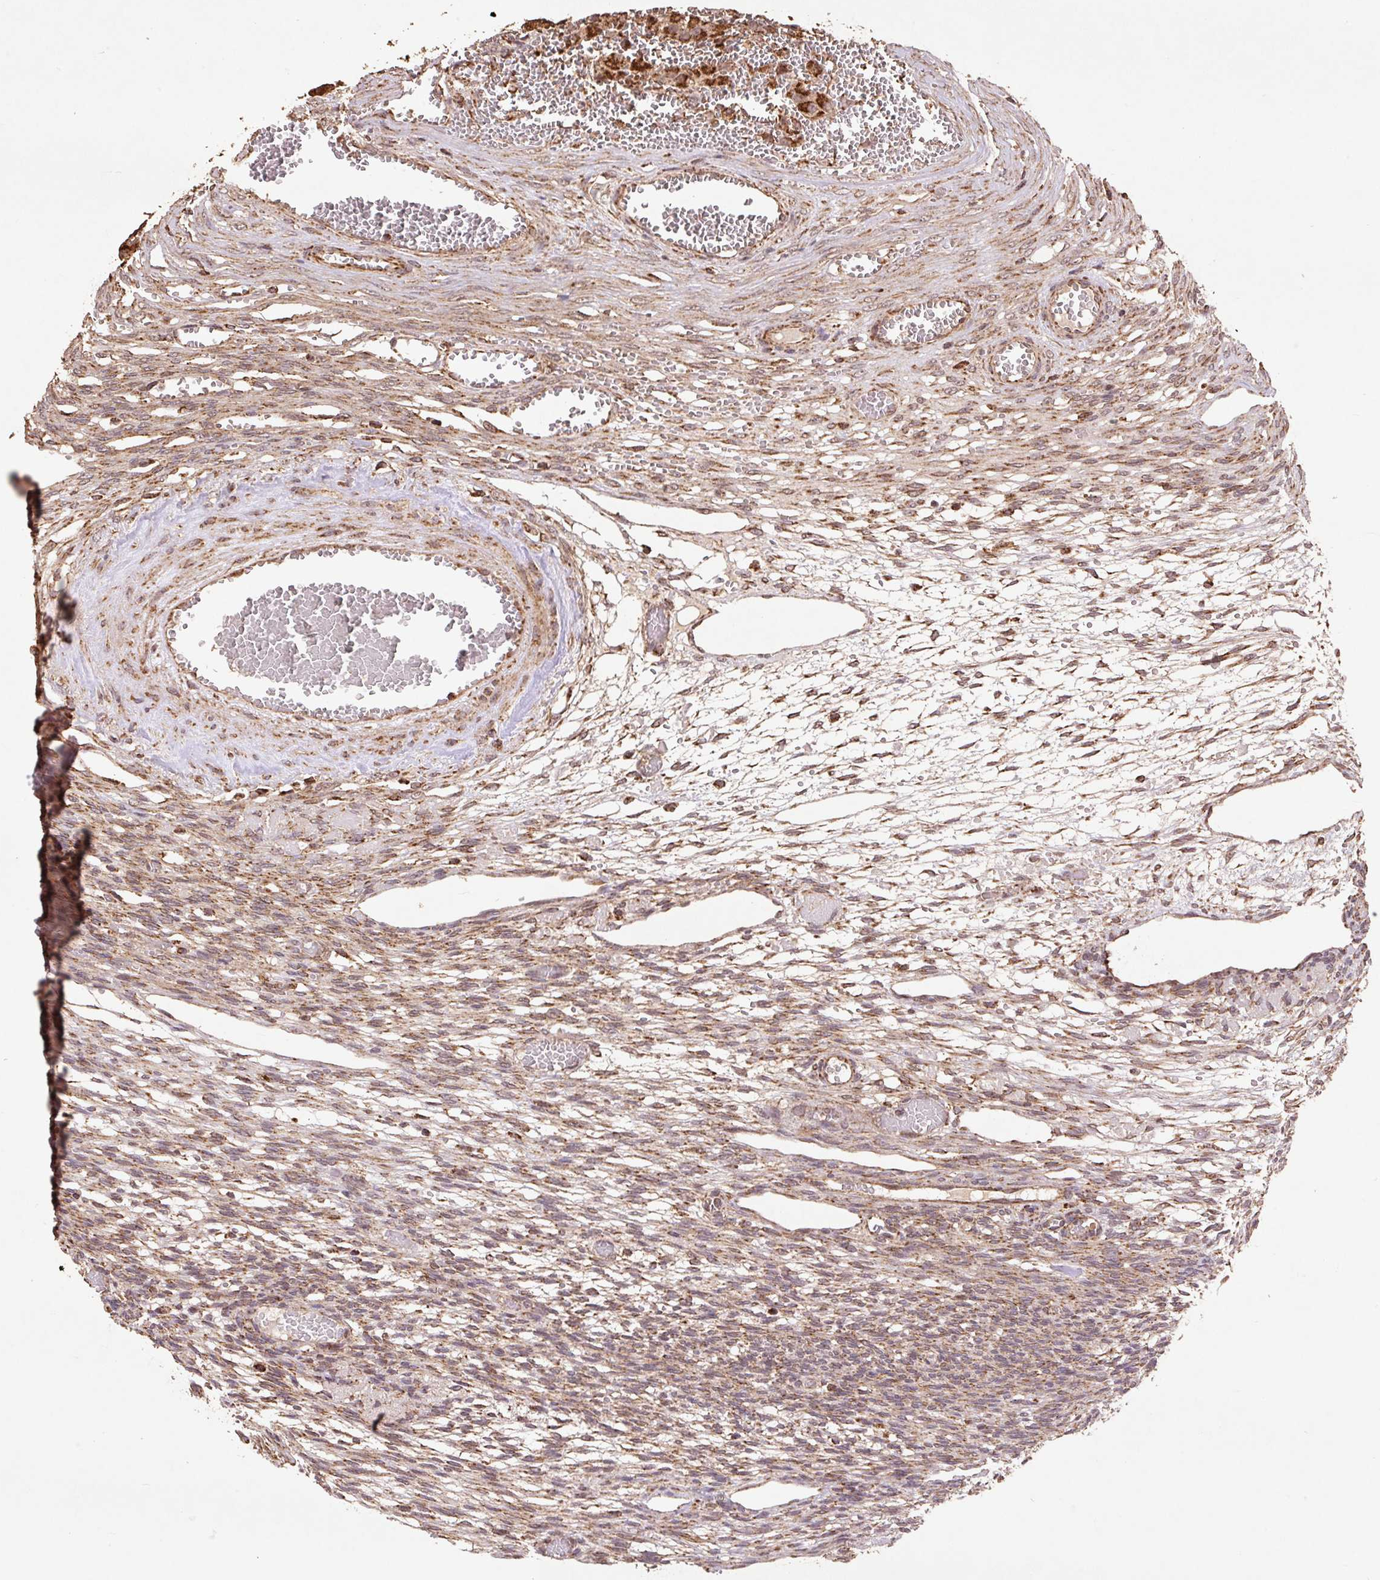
{"staining": {"intensity": "strong", "quantity": ">75%", "location": "cytoplasmic/membranous"}, "tissue": "ovary", "cell_type": "Follicle cells", "image_type": "normal", "snomed": [{"axis": "morphology", "description": "Normal tissue, NOS"}, {"axis": "topography", "description": "Ovary"}], "caption": "Immunohistochemical staining of normal human ovary displays strong cytoplasmic/membranous protein staining in about >75% of follicle cells.", "gene": "ATP5F1A", "patient": {"sex": "female", "age": 67}}